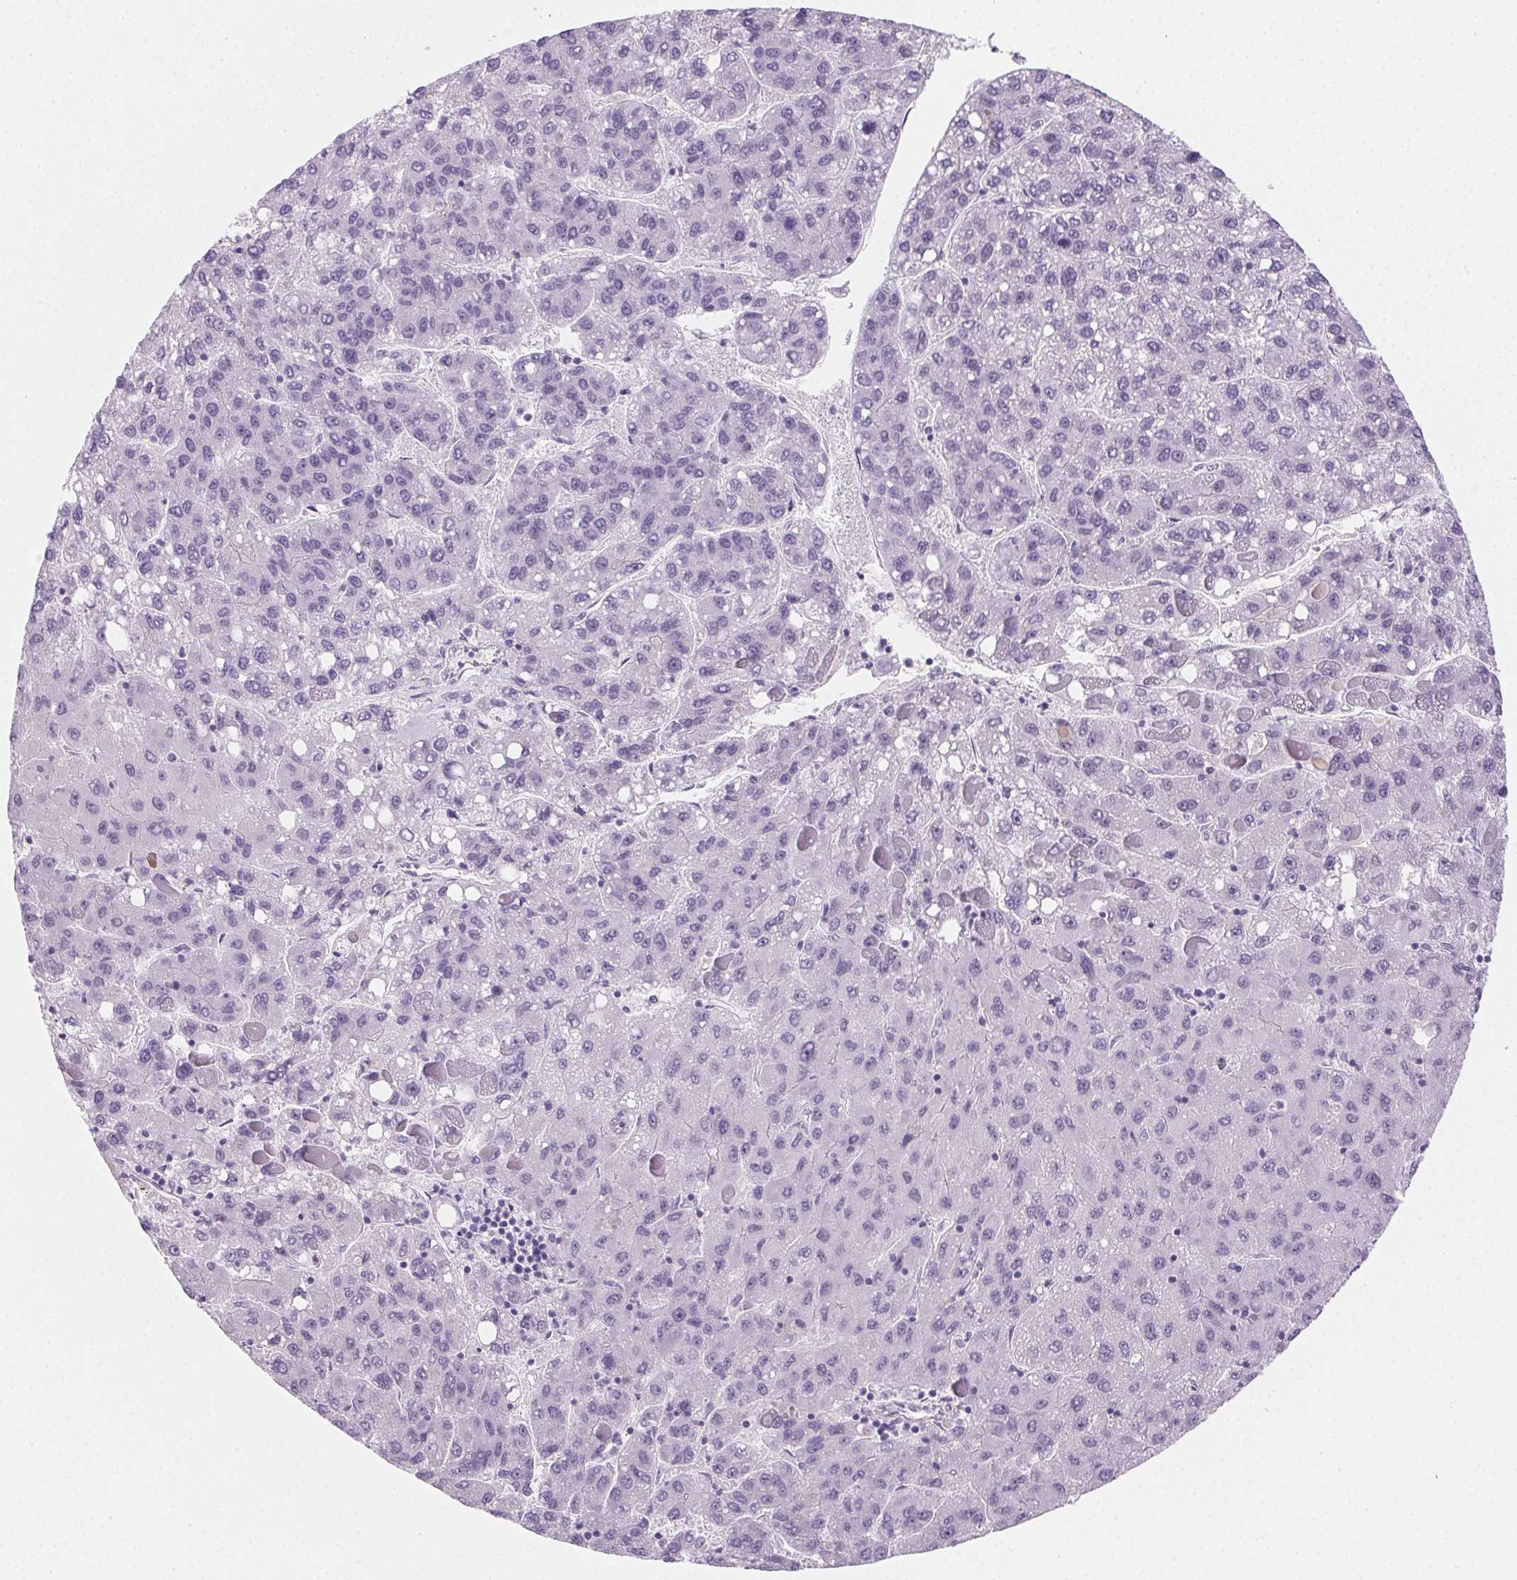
{"staining": {"intensity": "negative", "quantity": "none", "location": "none"}, "tissue": "liver cancer", "cell_type": "Tumor cells", "image_type": "cancer", "snomed": [{"axis": "morphology", "description": "Carcinoma, Hepatocellular, NOS"}, {"axis": "topography", "description": "Liver"}], "caption": "Hepatocellular carcinoma (liver) was stained to show a protein in brown. There is no significant expression in tumor cells.", "gene": "PRSS3", "patient": {"sex": "female", "age": 82}}